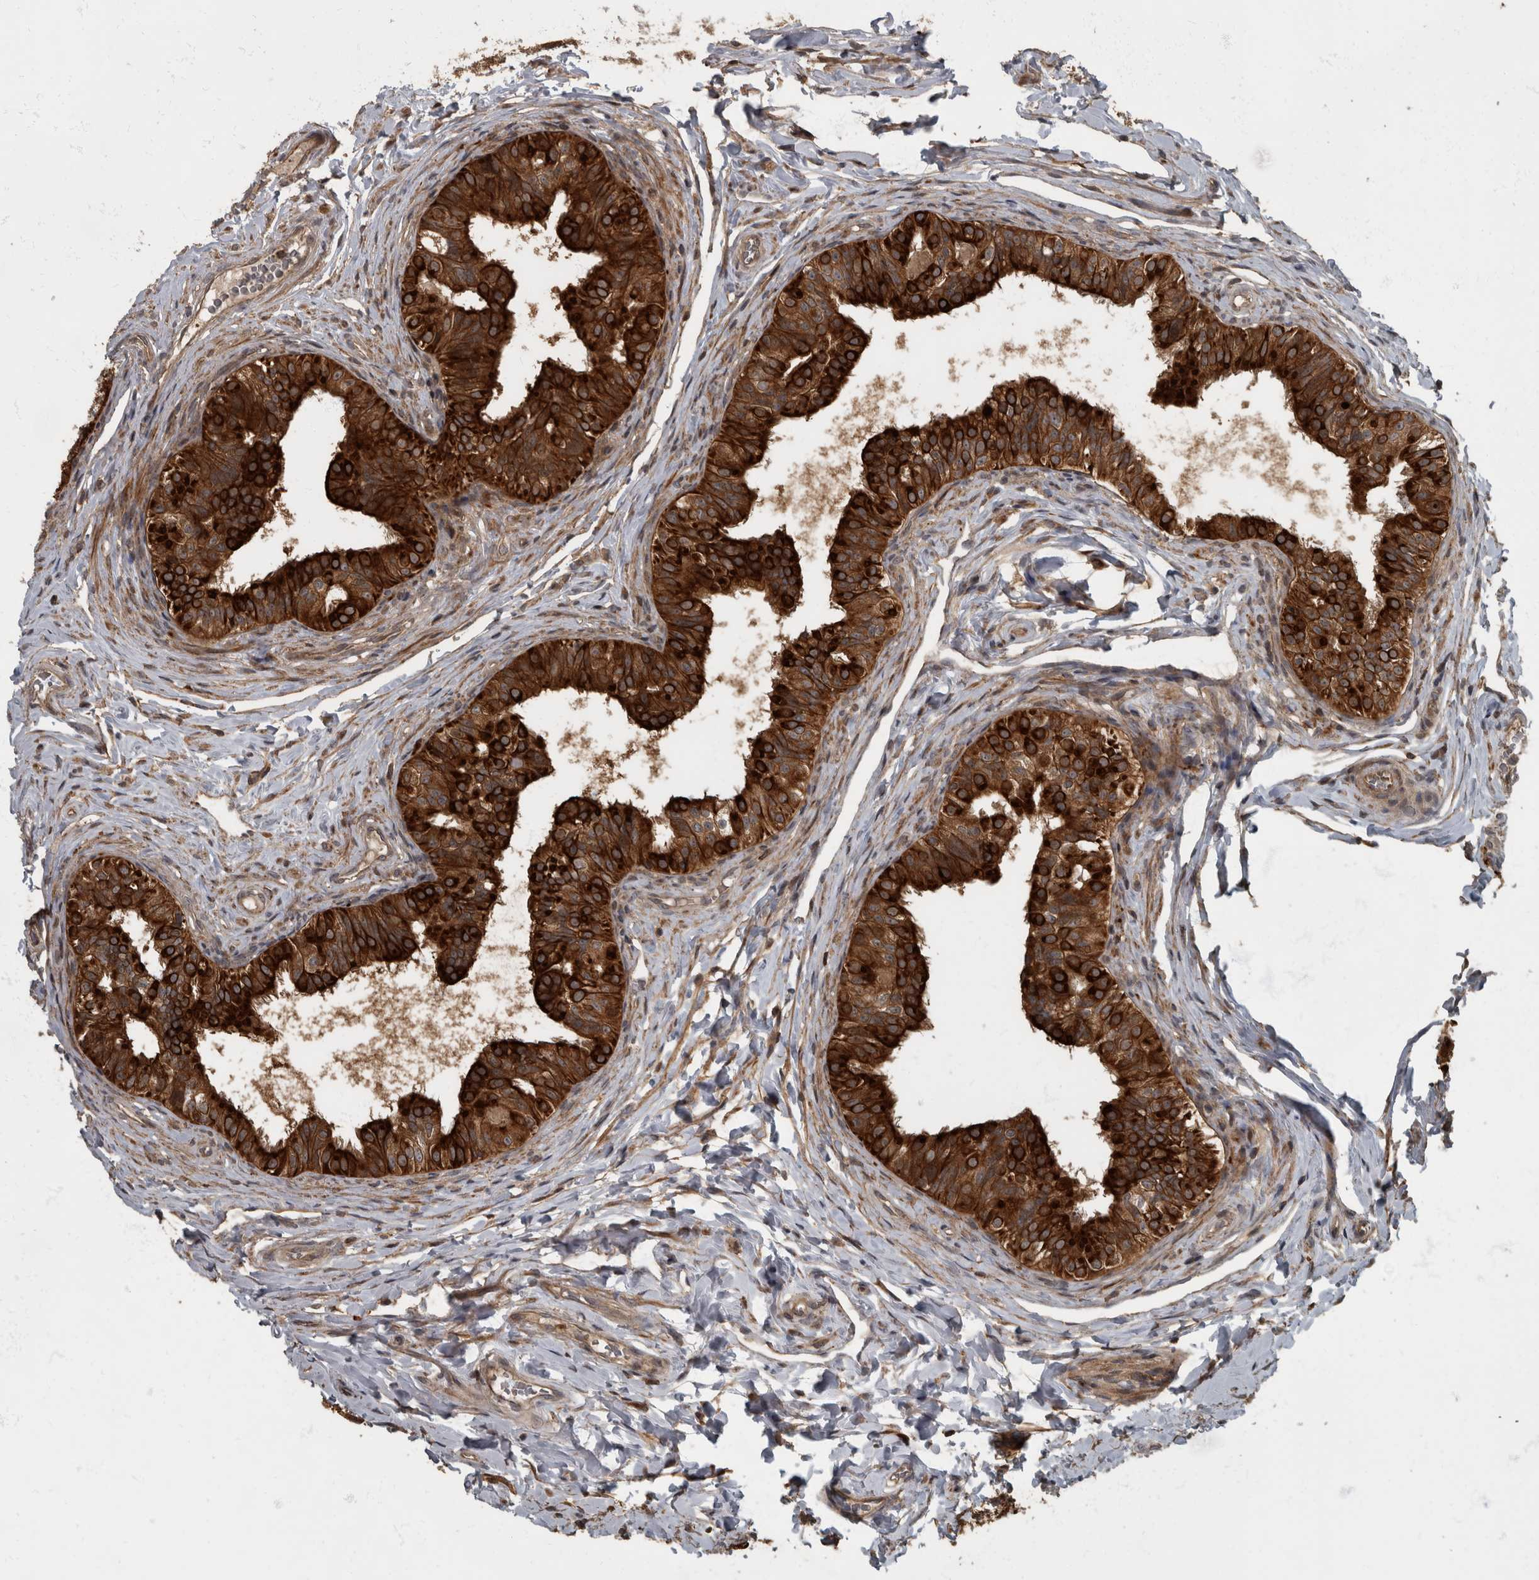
{"staining": {"intensity": "strong", "quantity": ">75%", "location": "cytoplasmic/membranous"}, "tissue": "epididymis", "cell_type": "Glandular cells", "image_type": "normal", "snomed": [{"axis": "morphology", "description": "Normal tissue, NOS"}, {"axis": "topography", "description": "Epididymis"}], "caption": "Brown immunohistochemical staining in benign epididymis reveals strong cytoplasmic/membranous staining in about >75% of glandular cells.", "gene": "RABGGTB", "patient": {"sex": "male", "age": 49}}